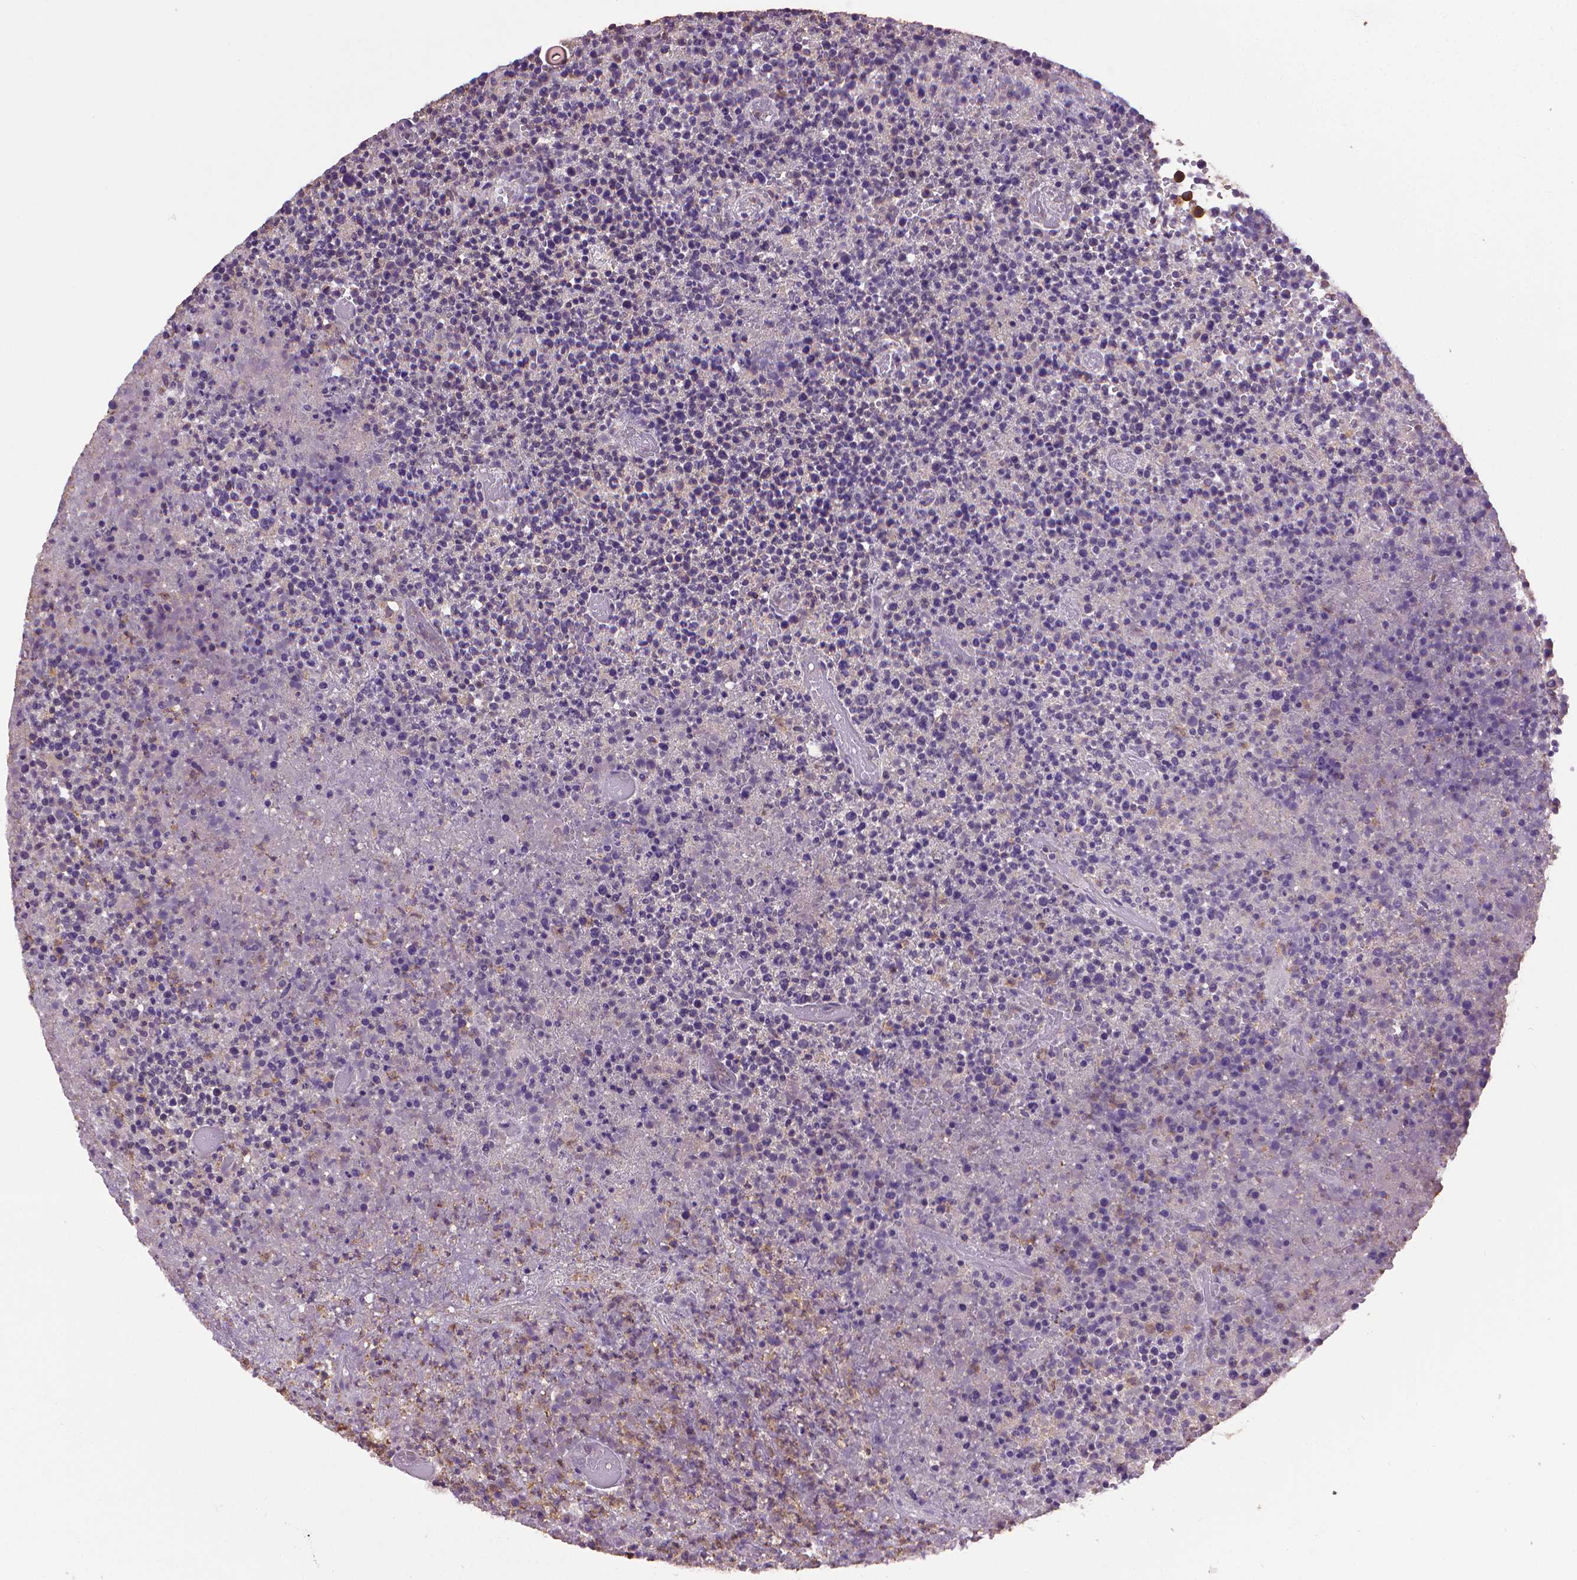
{"staining": {"intensity": "negative", "quantity": "none", "location": "none"}, "tissue": "lymphoma", "cell_type": "Tumor cells", "image_type": "cancer", "snomed": [{"axis": "morphology", "description": "Malignant lymphoma, non-Hodgkin's type, High grade"}, {"axis": "topography", "description": "Lymph node"}], "caption": "Histopathology image shows no protein expression in tumor cells of high-grade malignant lymphoma, non-Hodgkin's type tissue. Nuclei are stained in blue.", "gene": "SLC51B", "patient": {"sex": "male", "age": 13}}